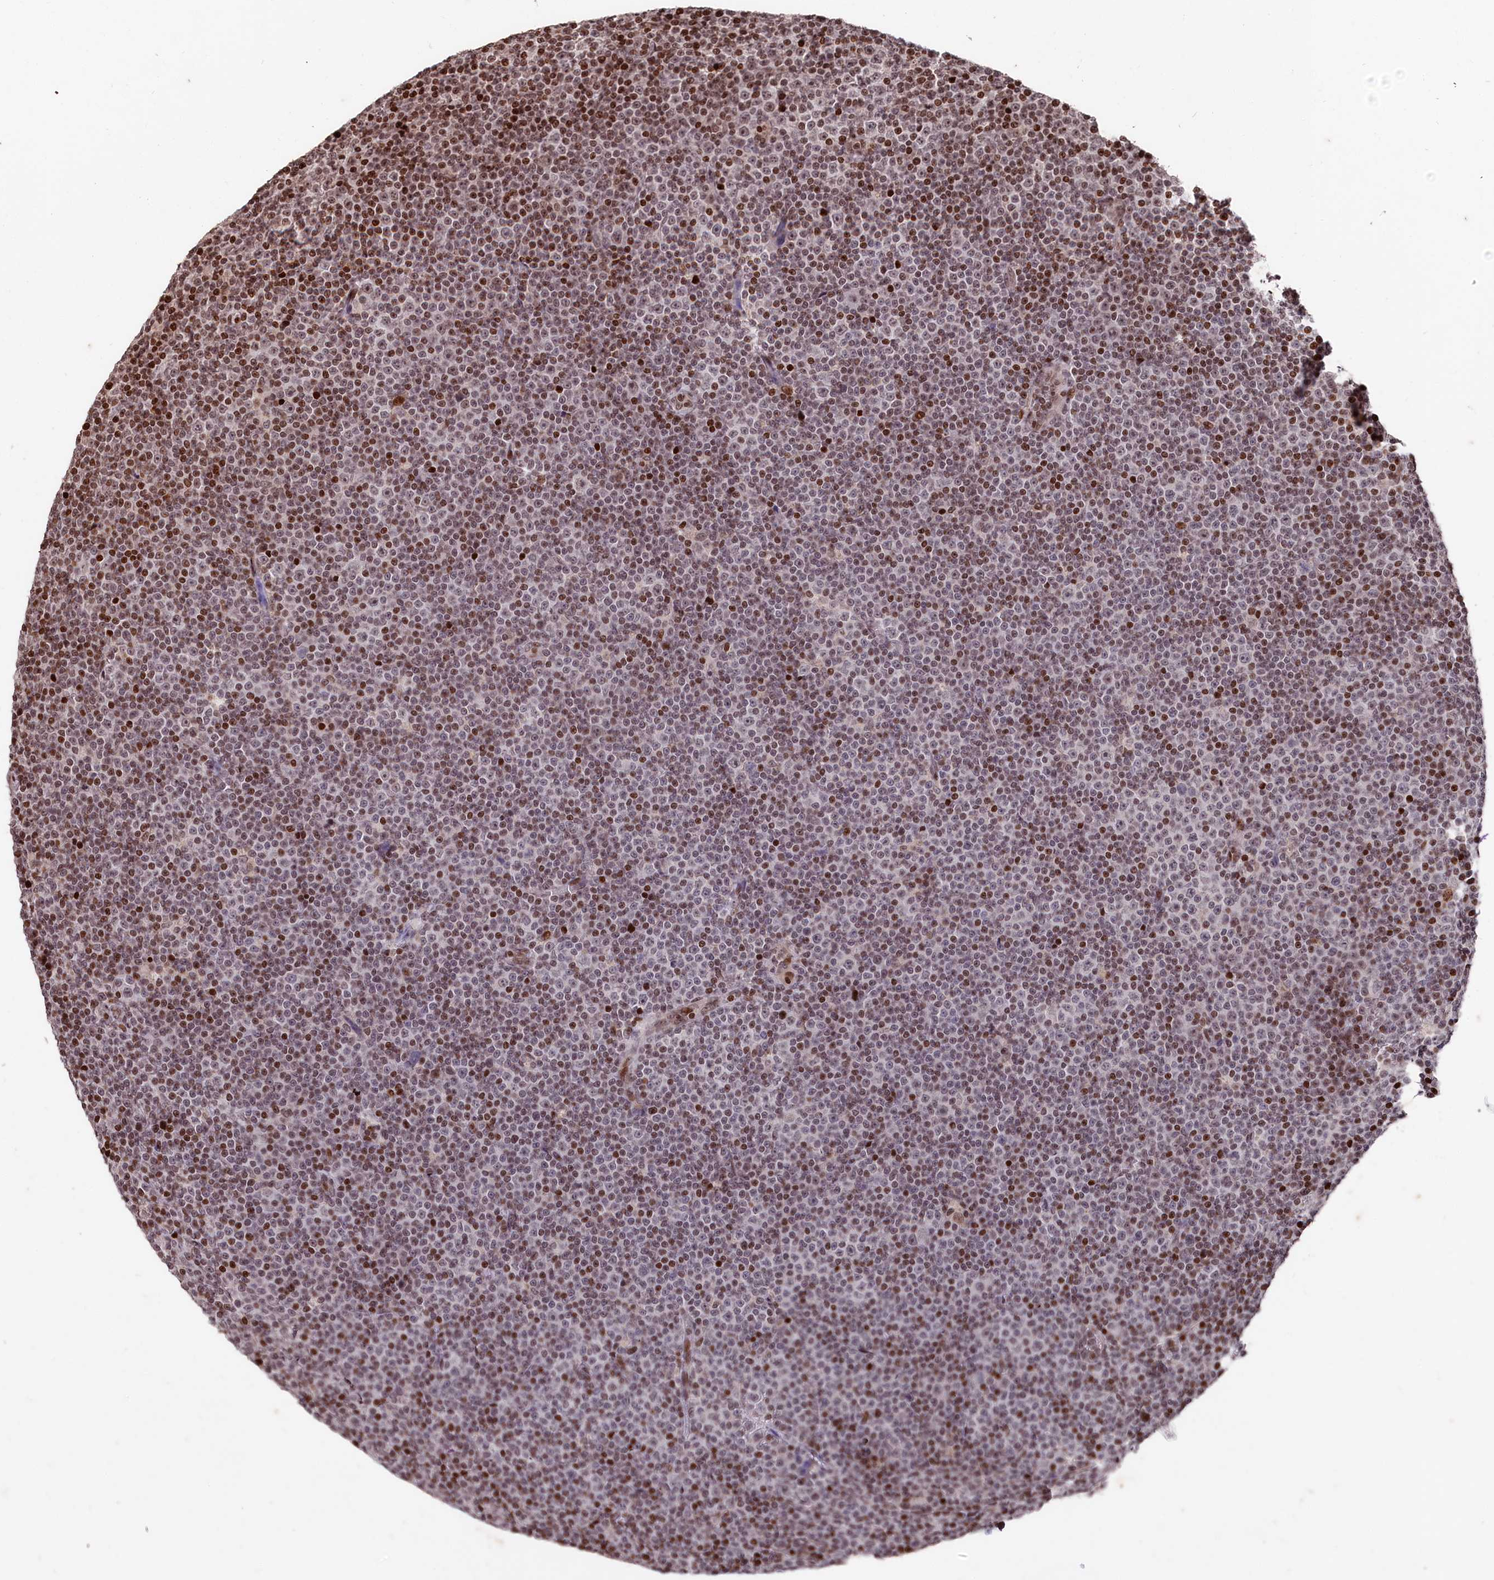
{"staining": {"intensity": "moderate", "quantity": "25%-75%", "location": "nuclear"}, "tissue": "lymphoma", "cell_type": "Tumor cells", "image_type": "cancer", "snomed": [{"axis": "morphology", "description": "Malignant lymphoma, non-Hodgkin's type, Low grade"}, {"axis": "topography", "description": "Lymph node"}], "caption": "A medium amount of moderate nuclear staining is identified in about 25%-75% of tumor cells in lymphoma tissue. Using DAB (brown) and hematoxylin (blue) stains, captured at high magnification using brightfield microscopy.", "gene": "MCF2L2", "patient": {"sex": "female", "age": 67}}